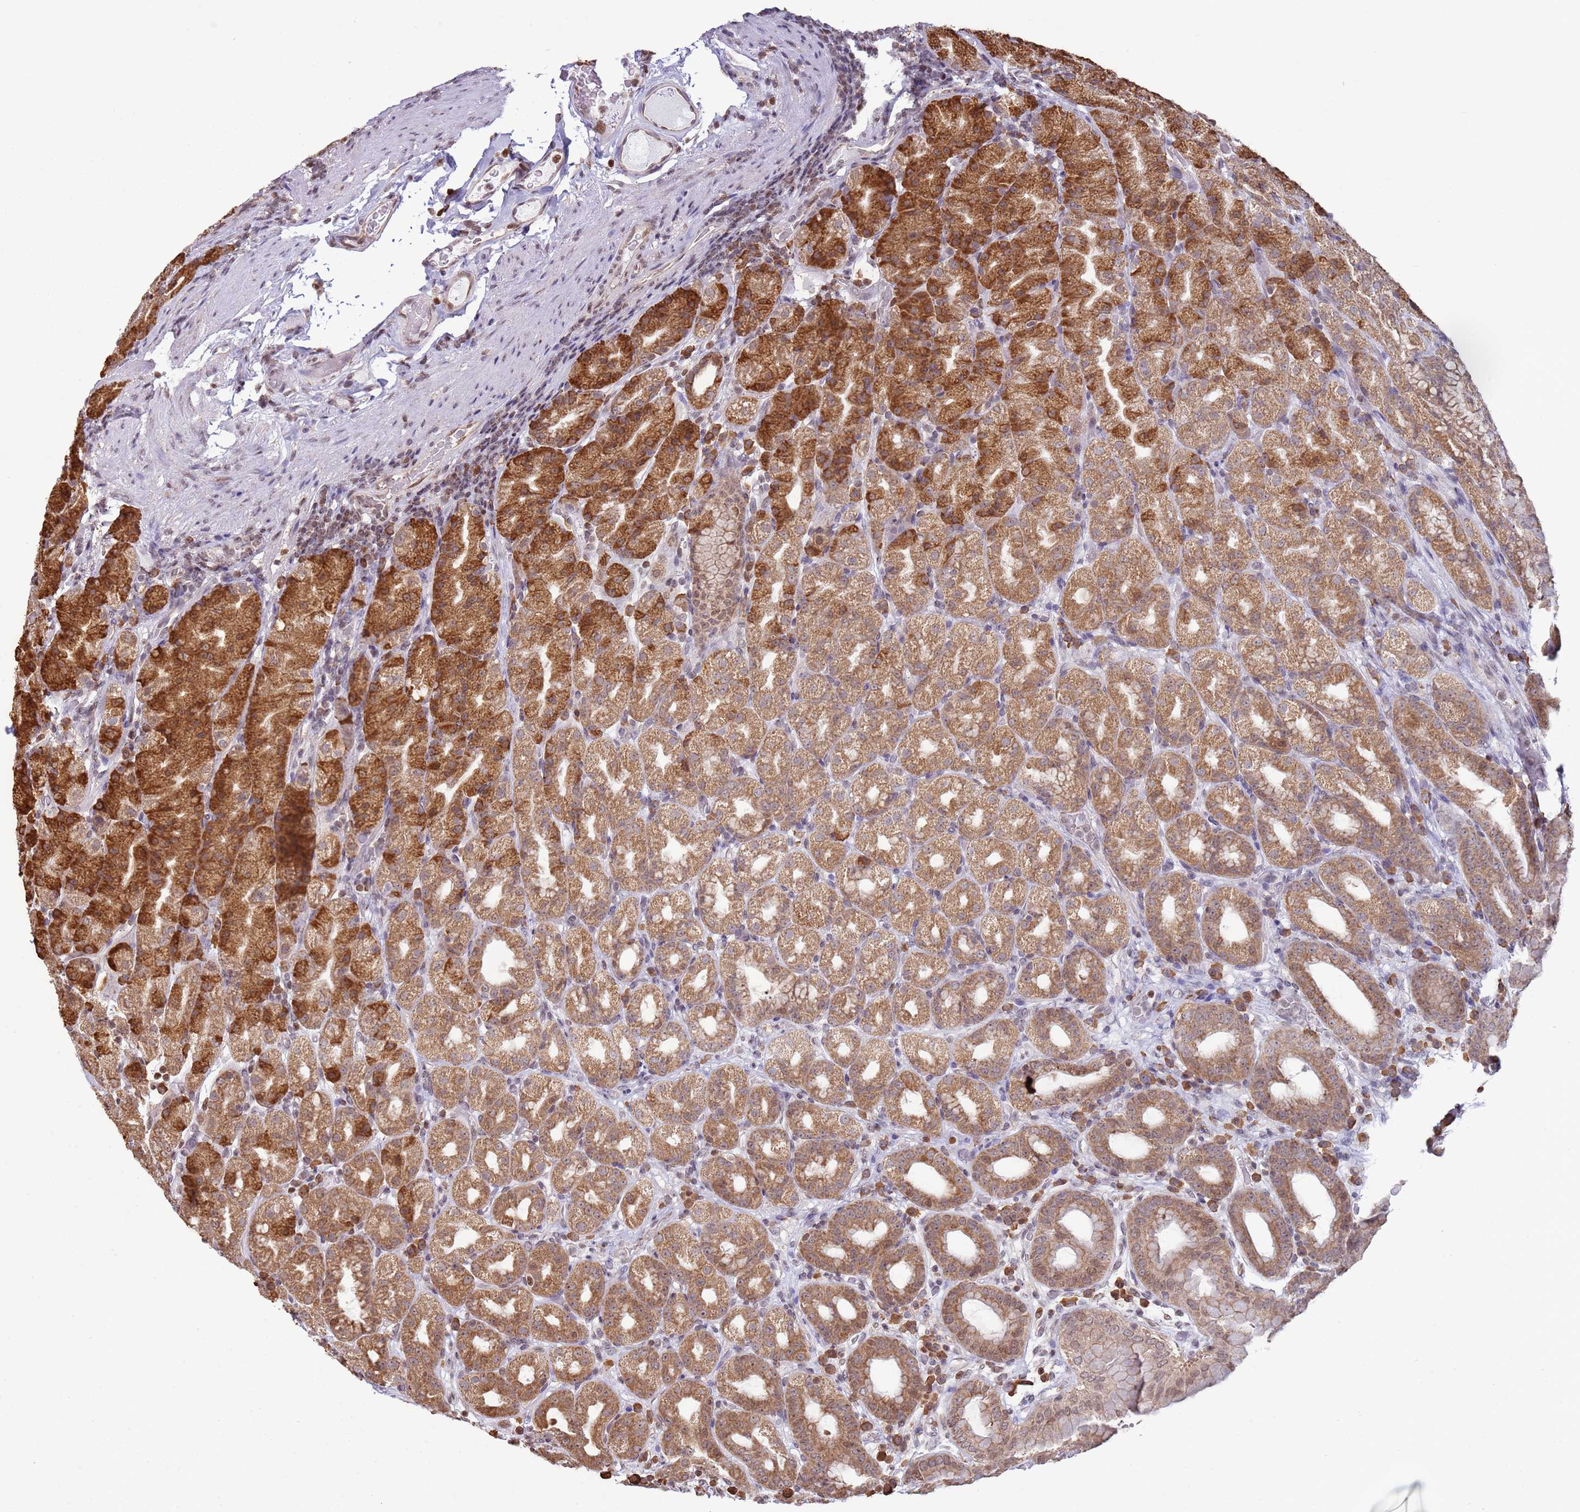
{"staining": {"intensity": "strong", "quantity": "25%-75%", "location": "cytoplasmic/membranous,nuclear"}, "tissue": "stomach", "cell_type": "Glandular cells", "image_type": "normal", "snomed": [{"axis": "morphology", "description": "Normal tissue, NOS"}, {"axis": "topography", "description": "Stomach, upper"}, {"axis": "topography", "description": "Stomach"}], "caption": "Strong cytoplasmic/membranous,nuclear staining is present in about 25%-75% of glandular cells in unremarkable stomach. The staining is performed using DAB brown chromogen to label protein expression. The nuclei are counter-stained blue using hematoxylin.", "gene": "SCAF1", "patient": {"sex": "male", "age": 68}}